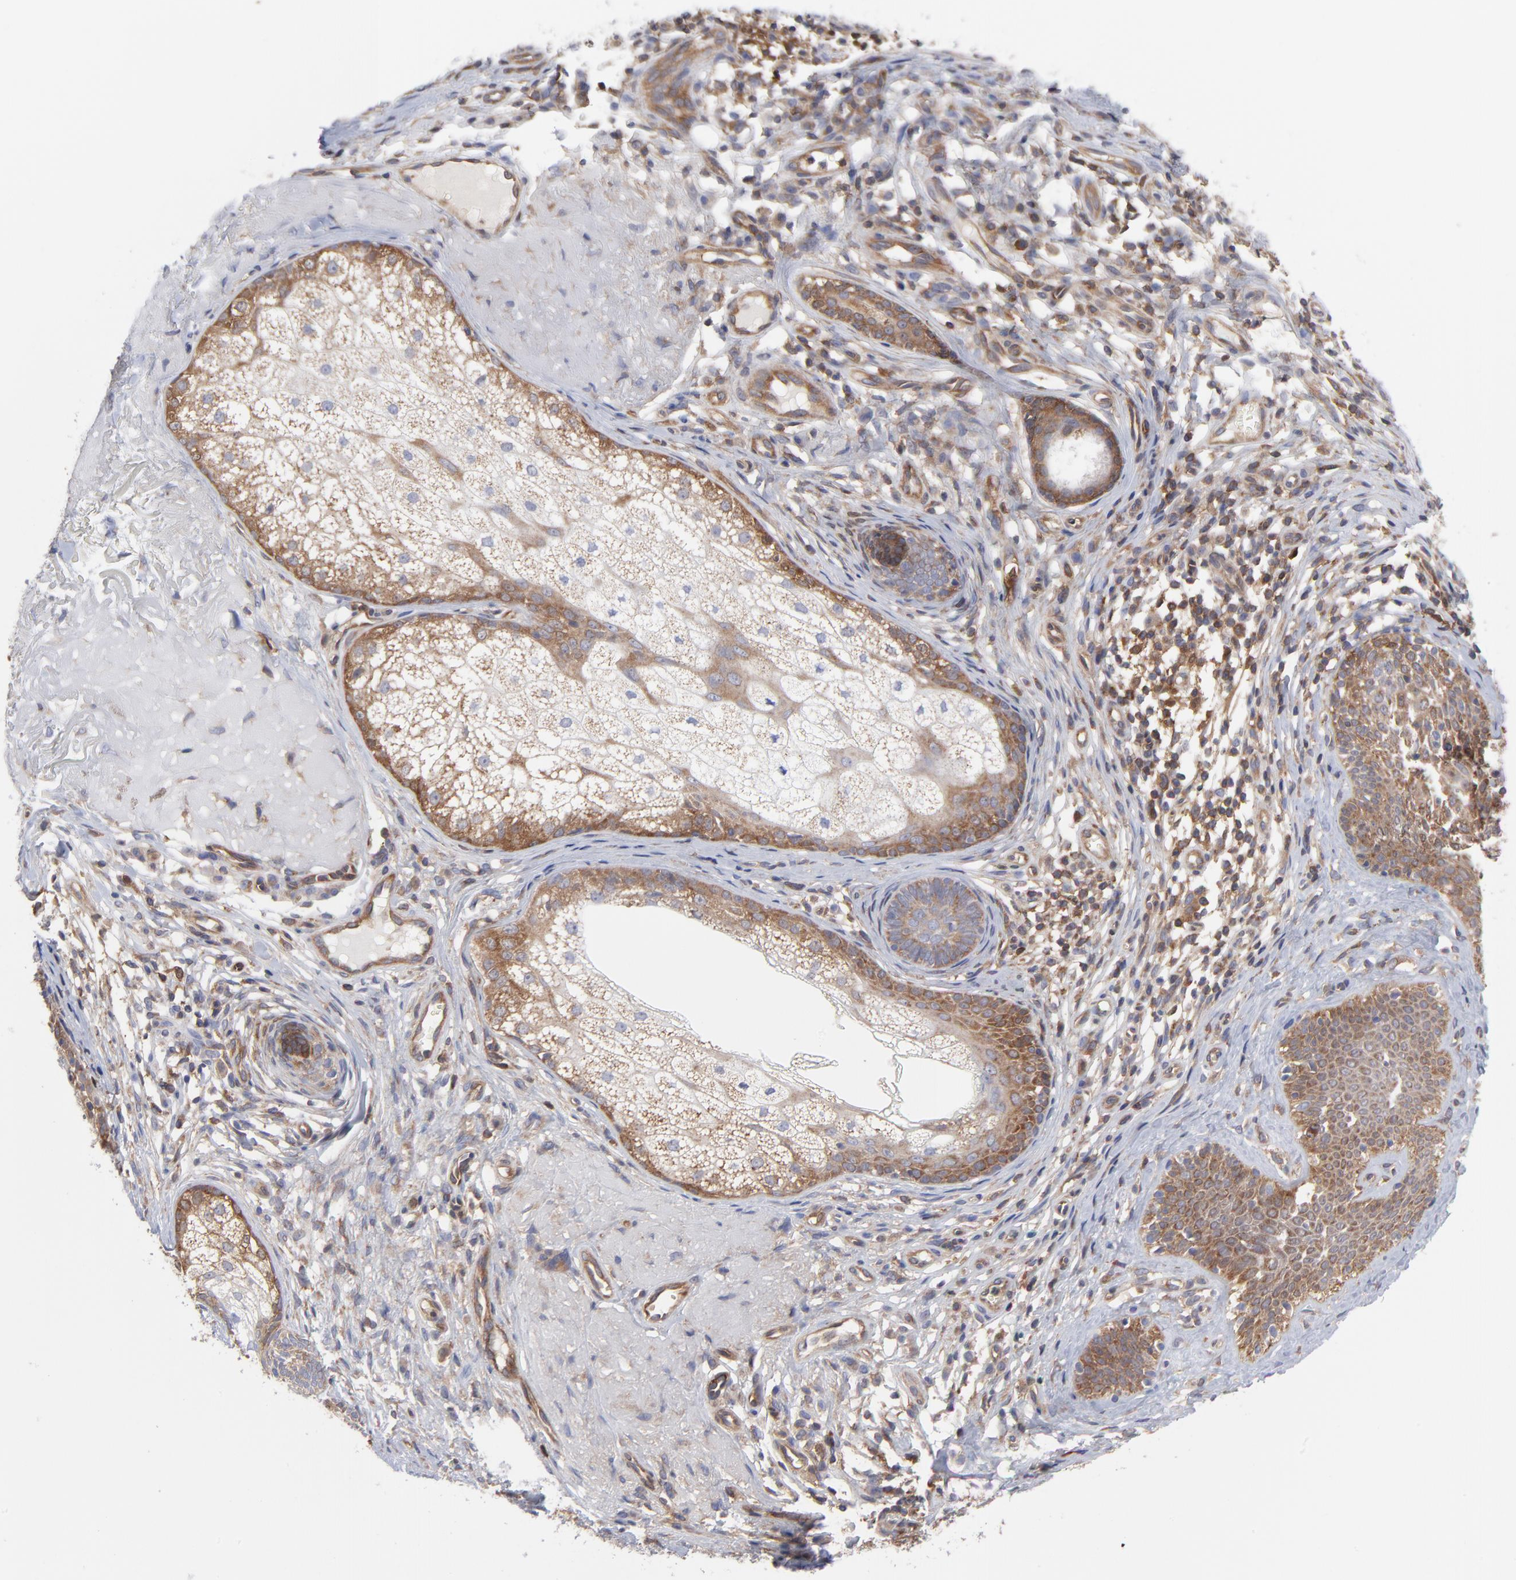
{"staining": {"intensity": "moderate", "quantity": ">75%", "location": "cytoplasmic/membranous"}, "tissue": "skin cancer", "cell_type": "Tumor cells", "image_type": "cancer", "snomed": [{"axis": "morphology", "description": "Basal cell carcinoma"}, {"axis": "topography", "description": "Skin"}], "caption": "Skin cancer (basal cell carcinoma) stained with a protein marker shows moderate staining in tumor cells.", "gene": "NFKBIA", "patient": {"sex": "male", "age": 74}}